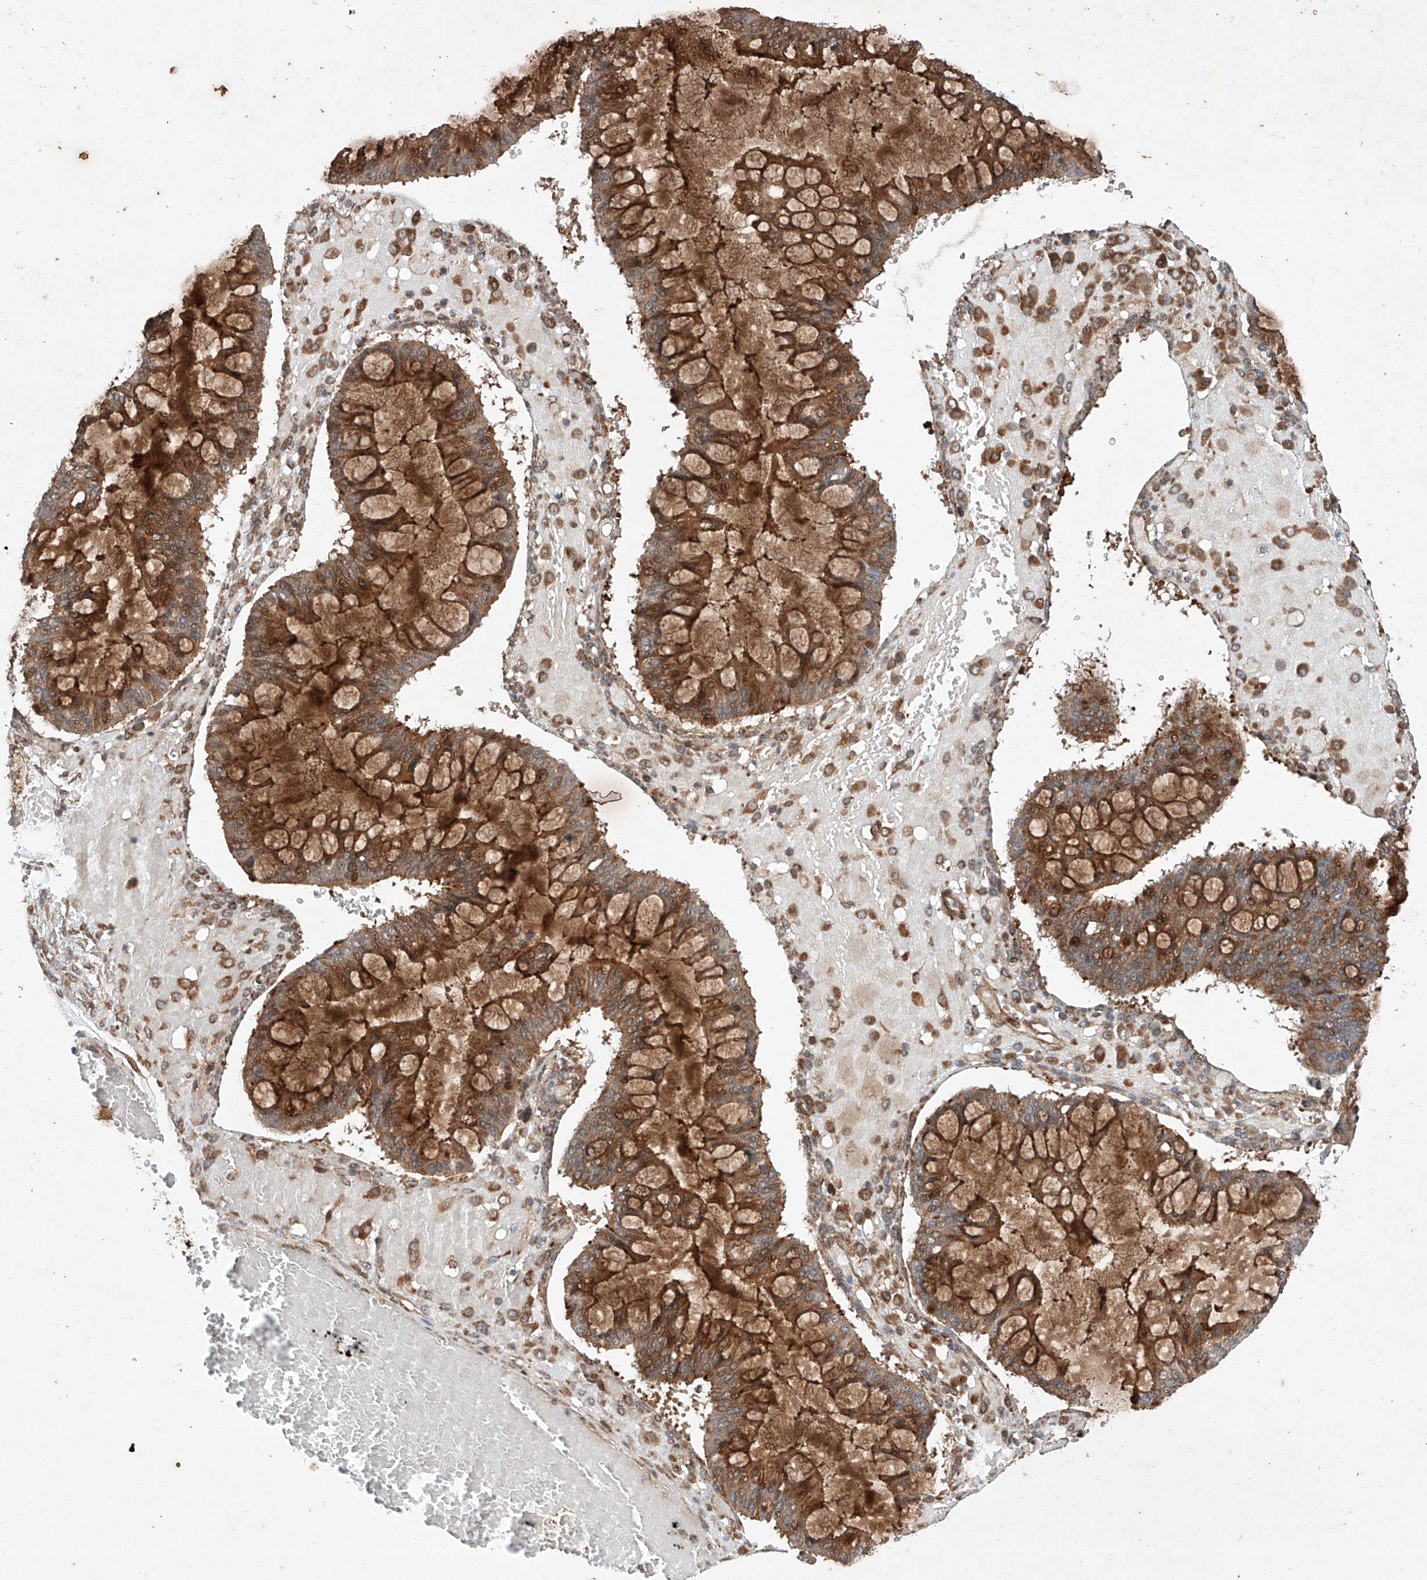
{"staining": {"intensity": "strong", "quantity": ">75%", "location": "cytoplasmic/membranous"}, "tissue": "ovarian cancer", "cell_type": "Tumor cells", "image_type": "cancer", "snomed": [{"axis": "morphology", "description": "Cystadenocarcinoma, mucinous, NOS"}, {"axis": "topography", "description": "Ovary"}], "caption": "A brown stain labels strong cytoplasmic/membranous staining of a protein in human ovarian mucinous cystadenocarcinoma tumor cells.", "gene": "ZFP28", "patient": {"sex": "female", "age": 73}}